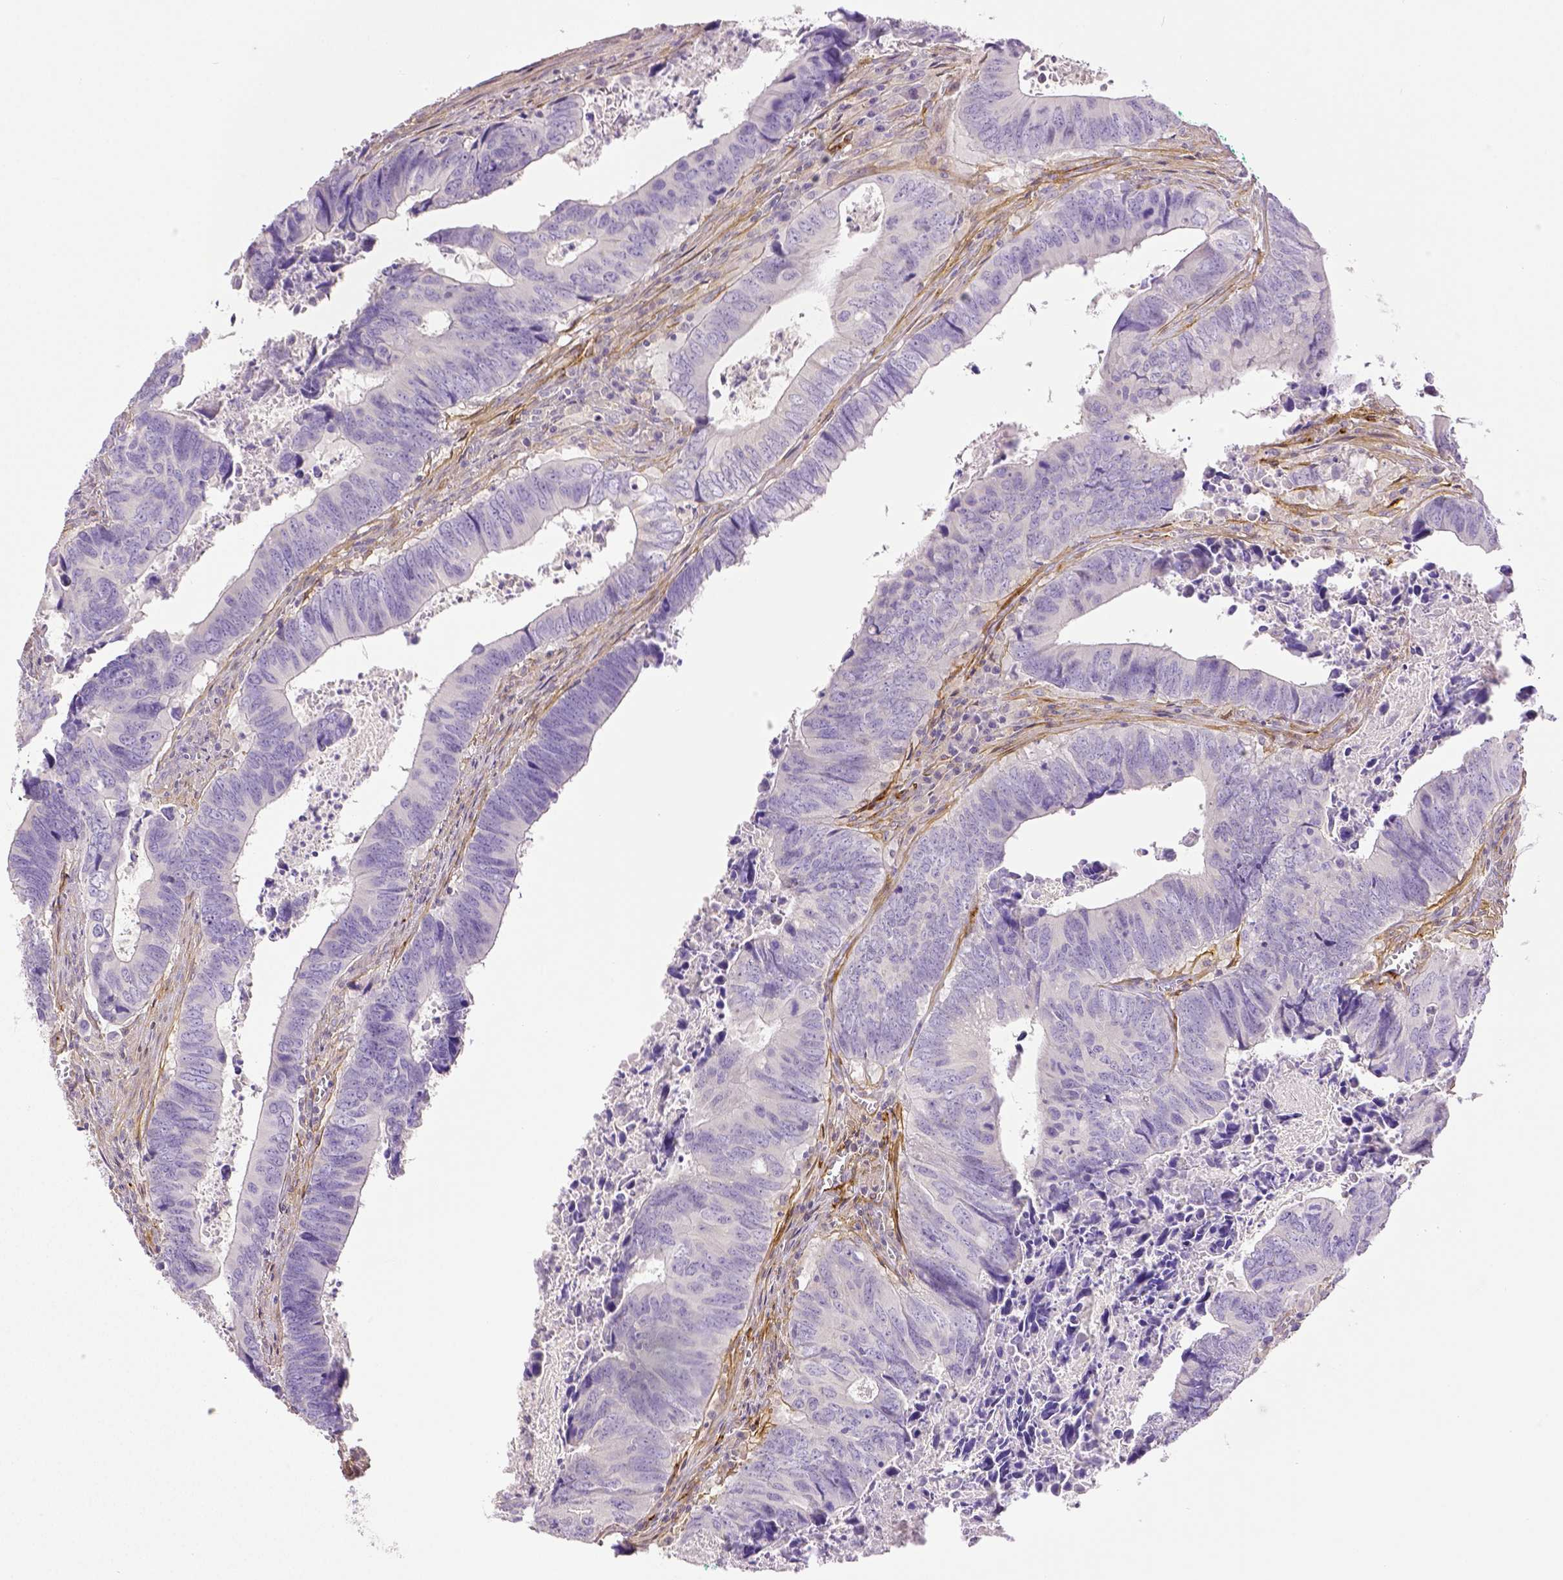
{"staining": {"intensity": "negative", "quantity": "none", "location": "none"}, "tissue": "colorectal cancer", "cell_type": "Tumor cells", "image_type": "cancer", "snomed": [{"axis": "morphology", "description": "Adenocarcinoma, NOS"}, {"axis": "topography", "description": "Colon"}], "caption": "Colorectal adenocarcinoma was stained to show a protein in brown. There is no significant expression in tumor cells.", "gene": "THY1", "patient": {"sex": "female", "age": 82}}